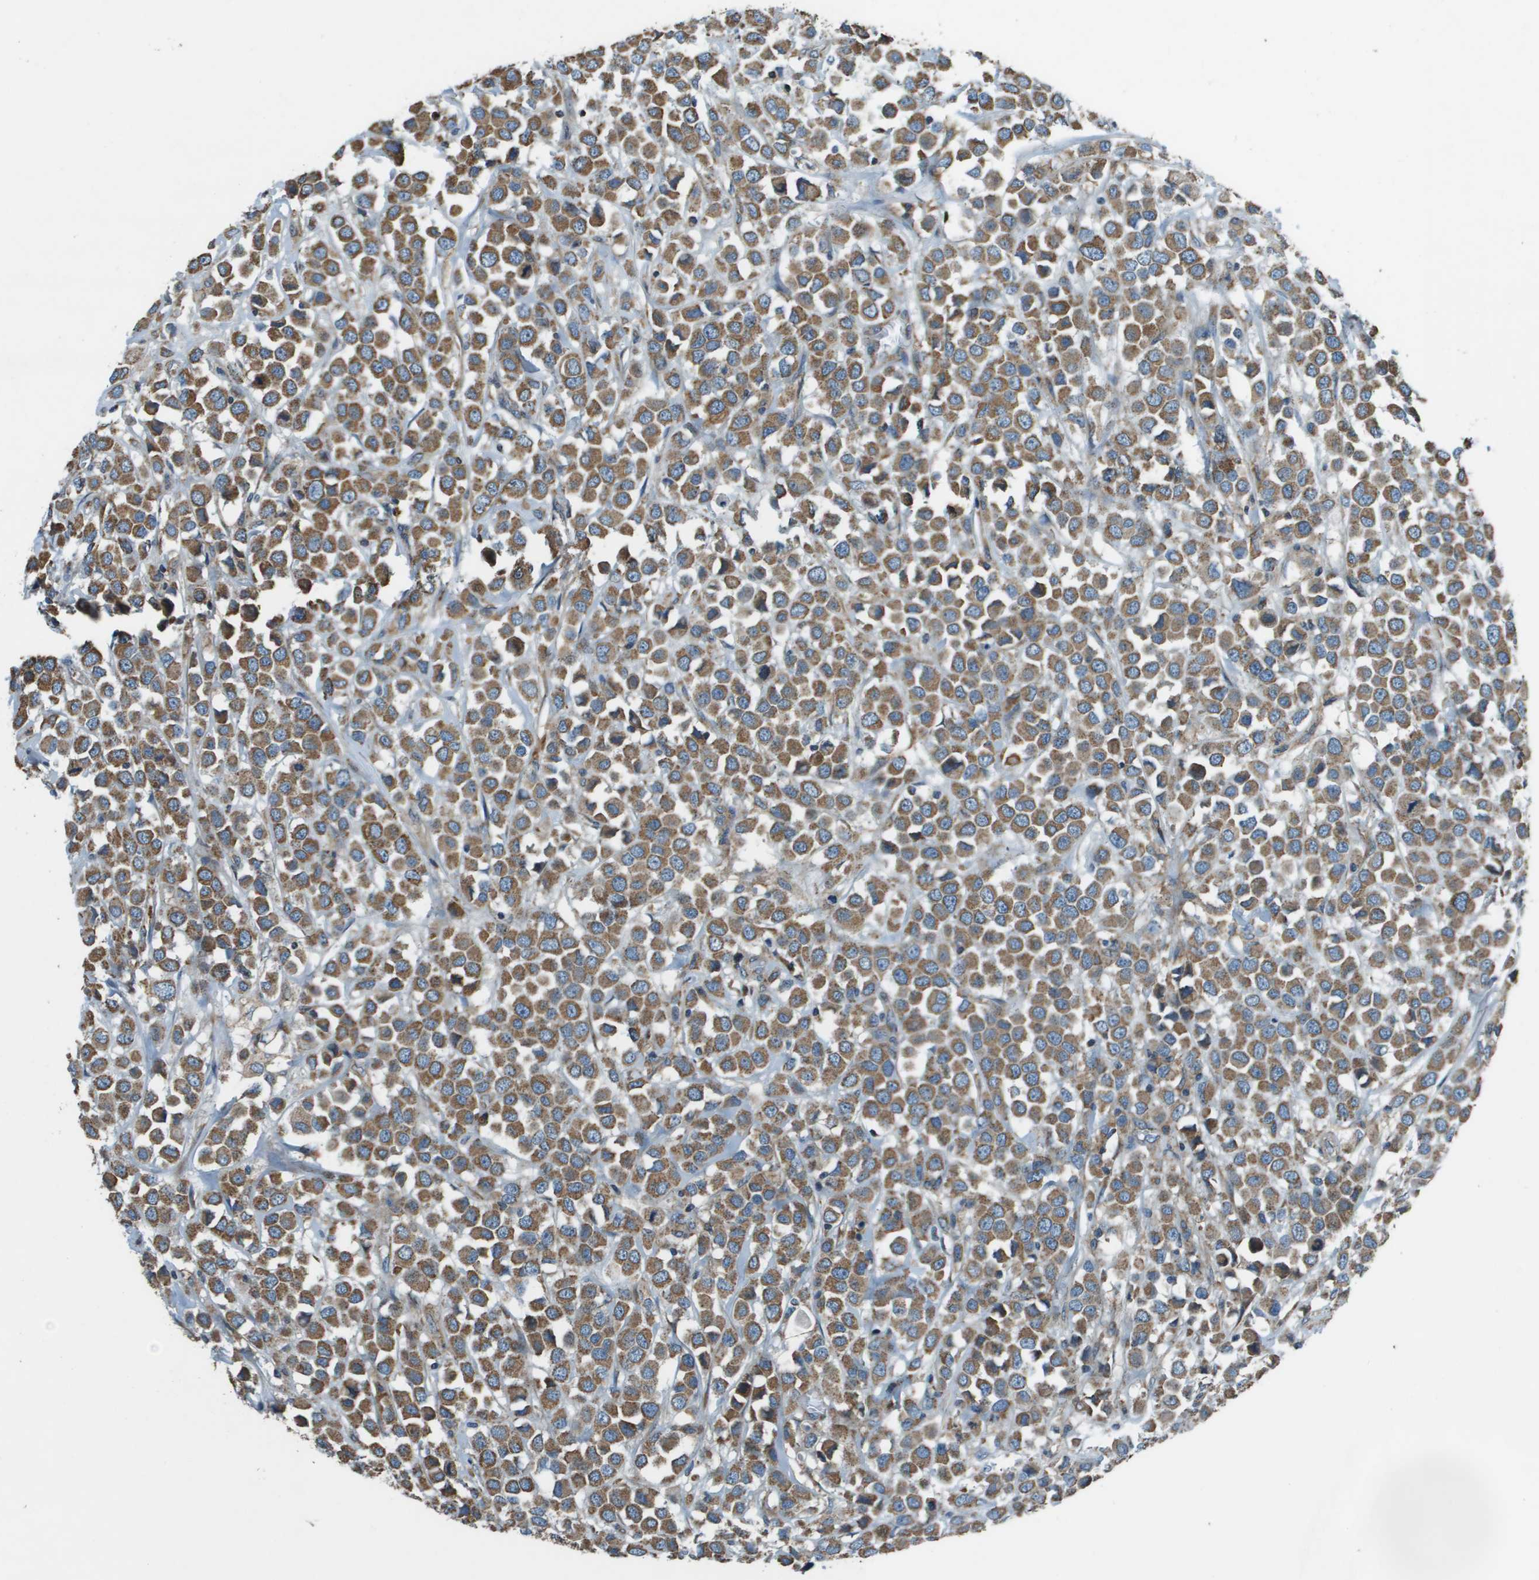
{"staining": {"intensity": "moderate", "quantity": ">75%", "location": "cytoplasmic/membranous"}, "tissue": "breast cancer", "cell_type": "Tumor cells", "image_type": "cancer", "snomed": [{"axis": "morphology", "description": "Duct carcinoma"}, {"axis": "topography", "description": "Breast"}], "caption": "Breast intraductal carcinoma tissue exhibits moderate cytoplasmic/membranous staining in approximately >75% of tumor cells", "gene": "TMEM51", "patient": {"sex": "female", "age": 61}}